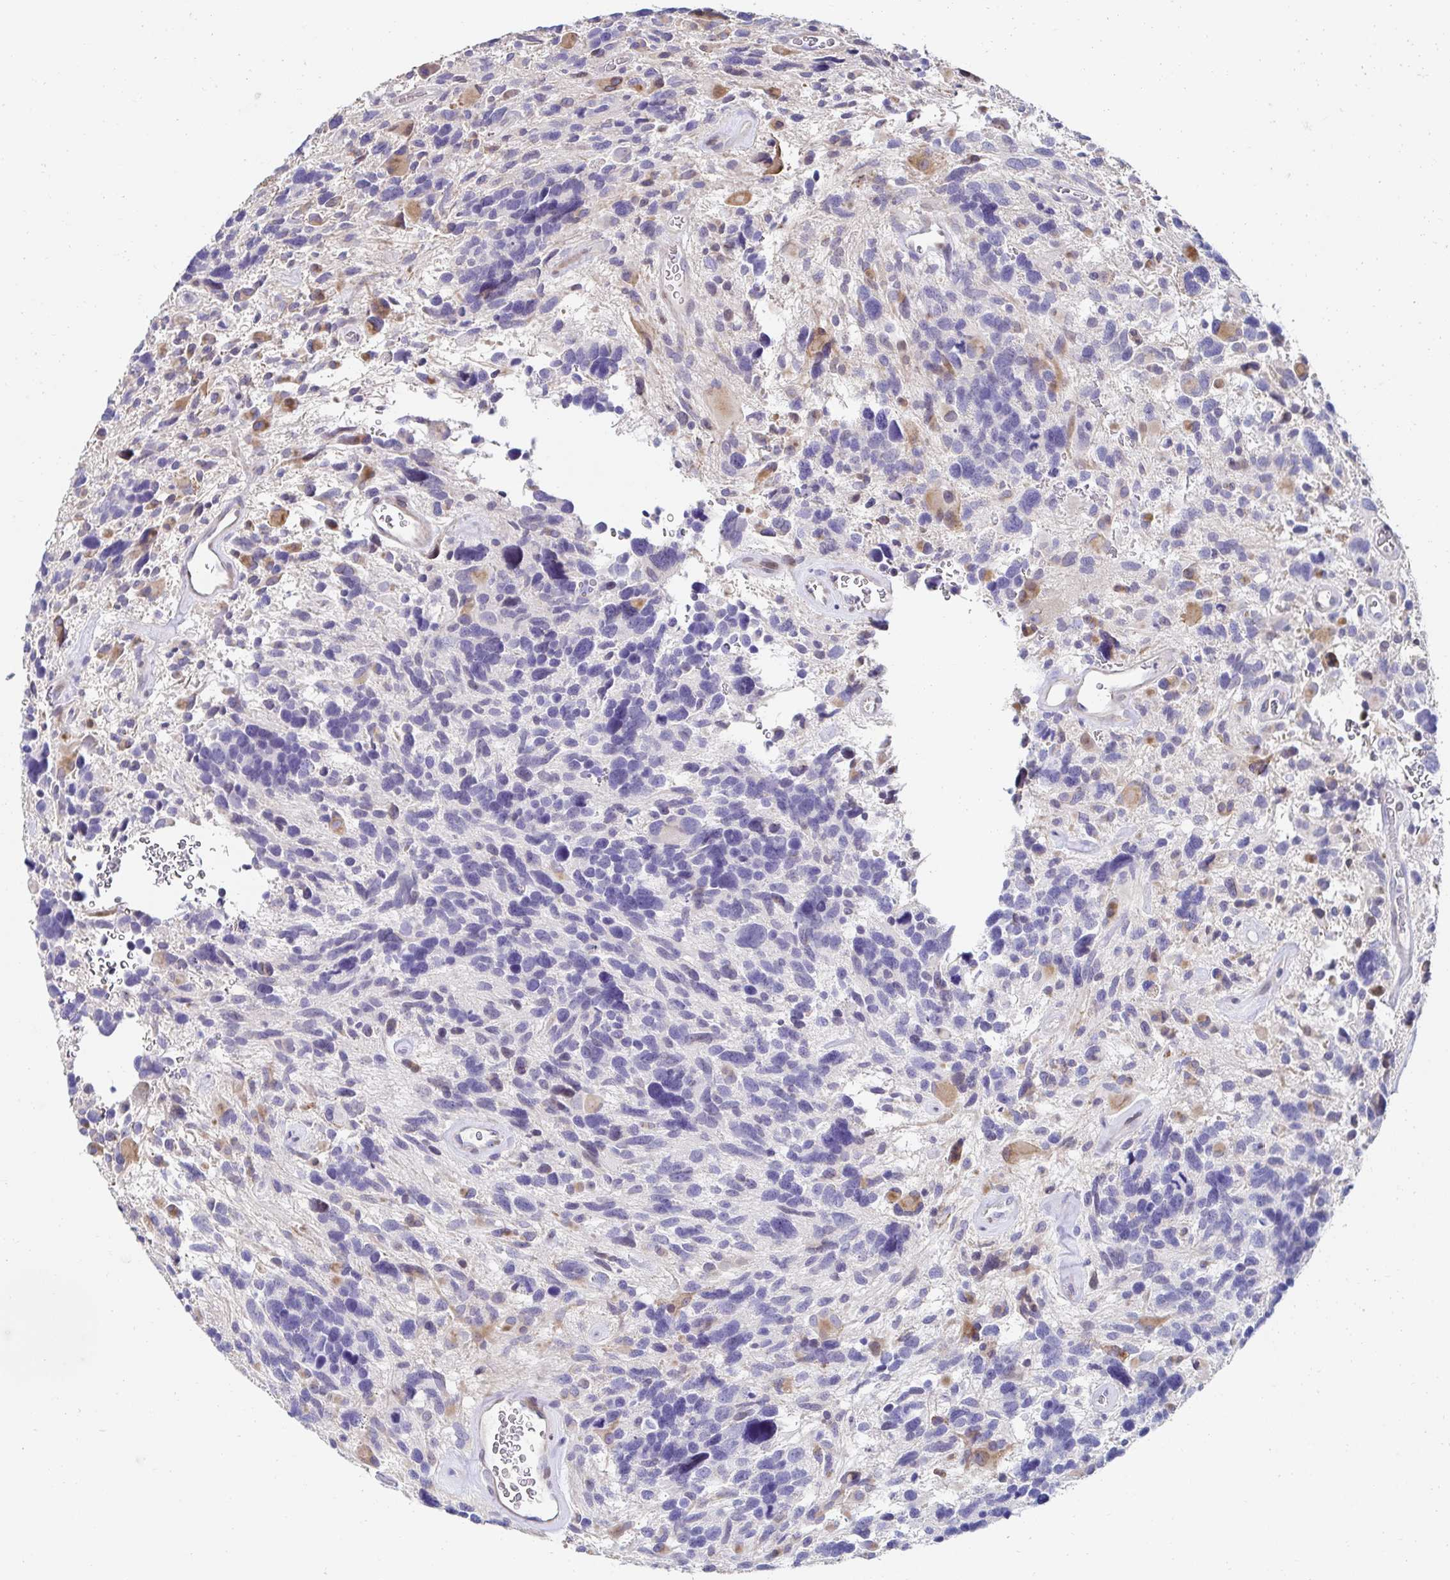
{"staining": {"intensity": "negative", "quantity": "none", "location": "none"}, "tissue": "glioma", "cell_type": "Tumor cells", "image_type": "cancer", "snomed": [{"axis": "morphology", "description": "Glioma, malignant, High grade"}, {"axis": "topography", "description": "Brain"}], "caption": "Glioma stained for a protein using immunohistochemistry (IHC) displays no staining tumor cells.", "gene": "AKAP14", "patient": {"sex": "male", "age": 49}}